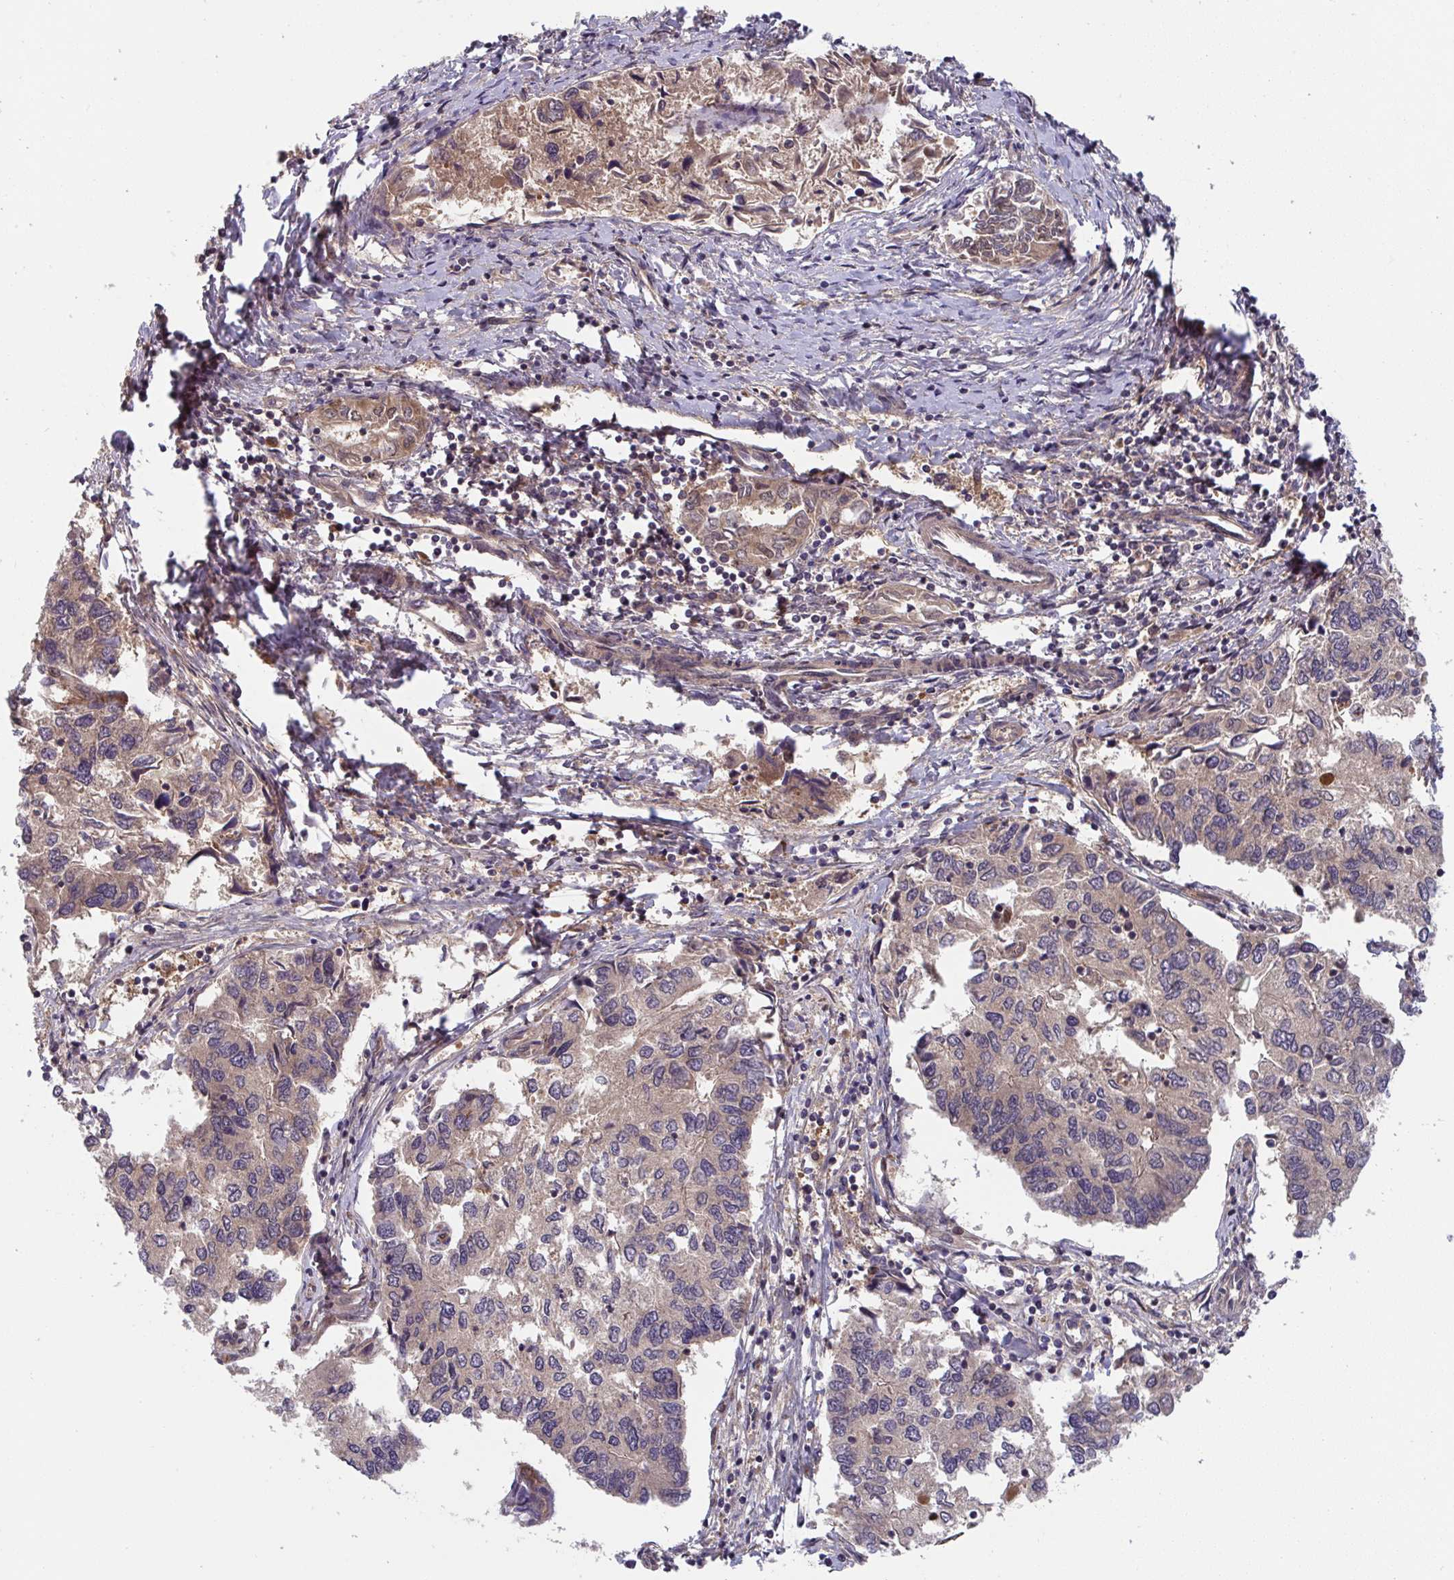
{"staining": {"intensity": "weak", "quantity": "25%-75%", "location": "cytoplasmic/membranous"}, "tissue": "endometrial cancer", "cell_type": "Tumor cells", "image_type": "cancer", "snomed": [{"axis": "morphology", "description": "Carcinoma, NOS"}, {"axis": "topography", "description": "Uterus"}], "caption": "Brown immunohistochemical staining in human endometrial cancer (carcinoma) demonstrates weak cytoplasmic/membranous staining in about 25%-75% of tumor cells.", "gene": "TIGAR", "patient": {"sex": "female", "age": 76}}